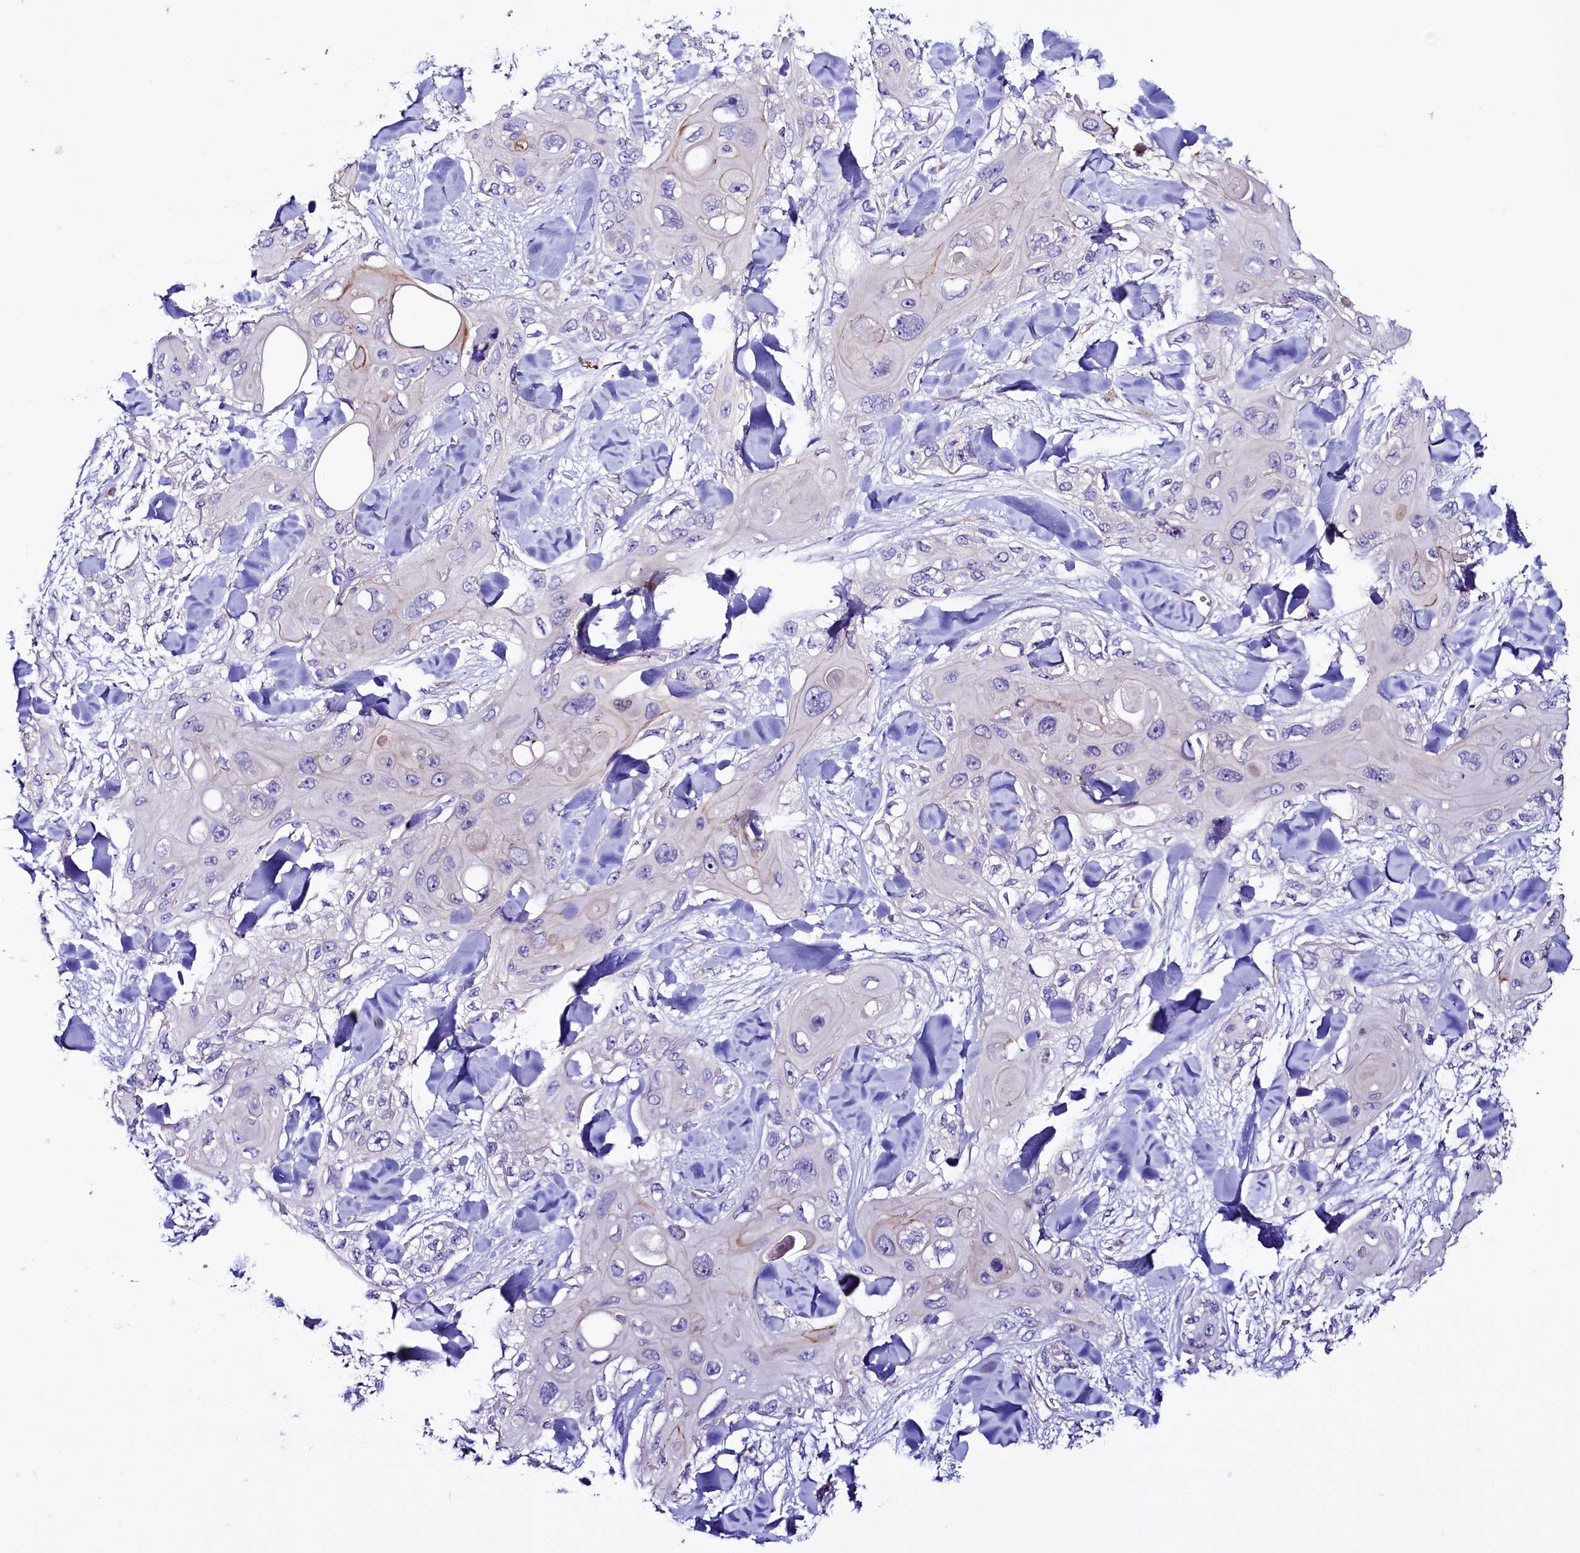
{"staining": {"intensity": "negative", "quantity": "none", "location": "none"}, "tissue": "skin cancer", "cell_type": "Tumor cells", "image_type": "cancer", "snomed": [{"axis": "morphology", "description": "Normal tissue, NOS"}, {"axis": "morphology", "description": "Squamous cell carcinoma, NOS"}, {"axis": "topography", "description": "Skin"}], "caption": "This is an immunohistochemistry image of human skin cancer. There is no staining in tumor cells.", "gene": "SLF1", "patient": {"sex": "male", "age": 72}}